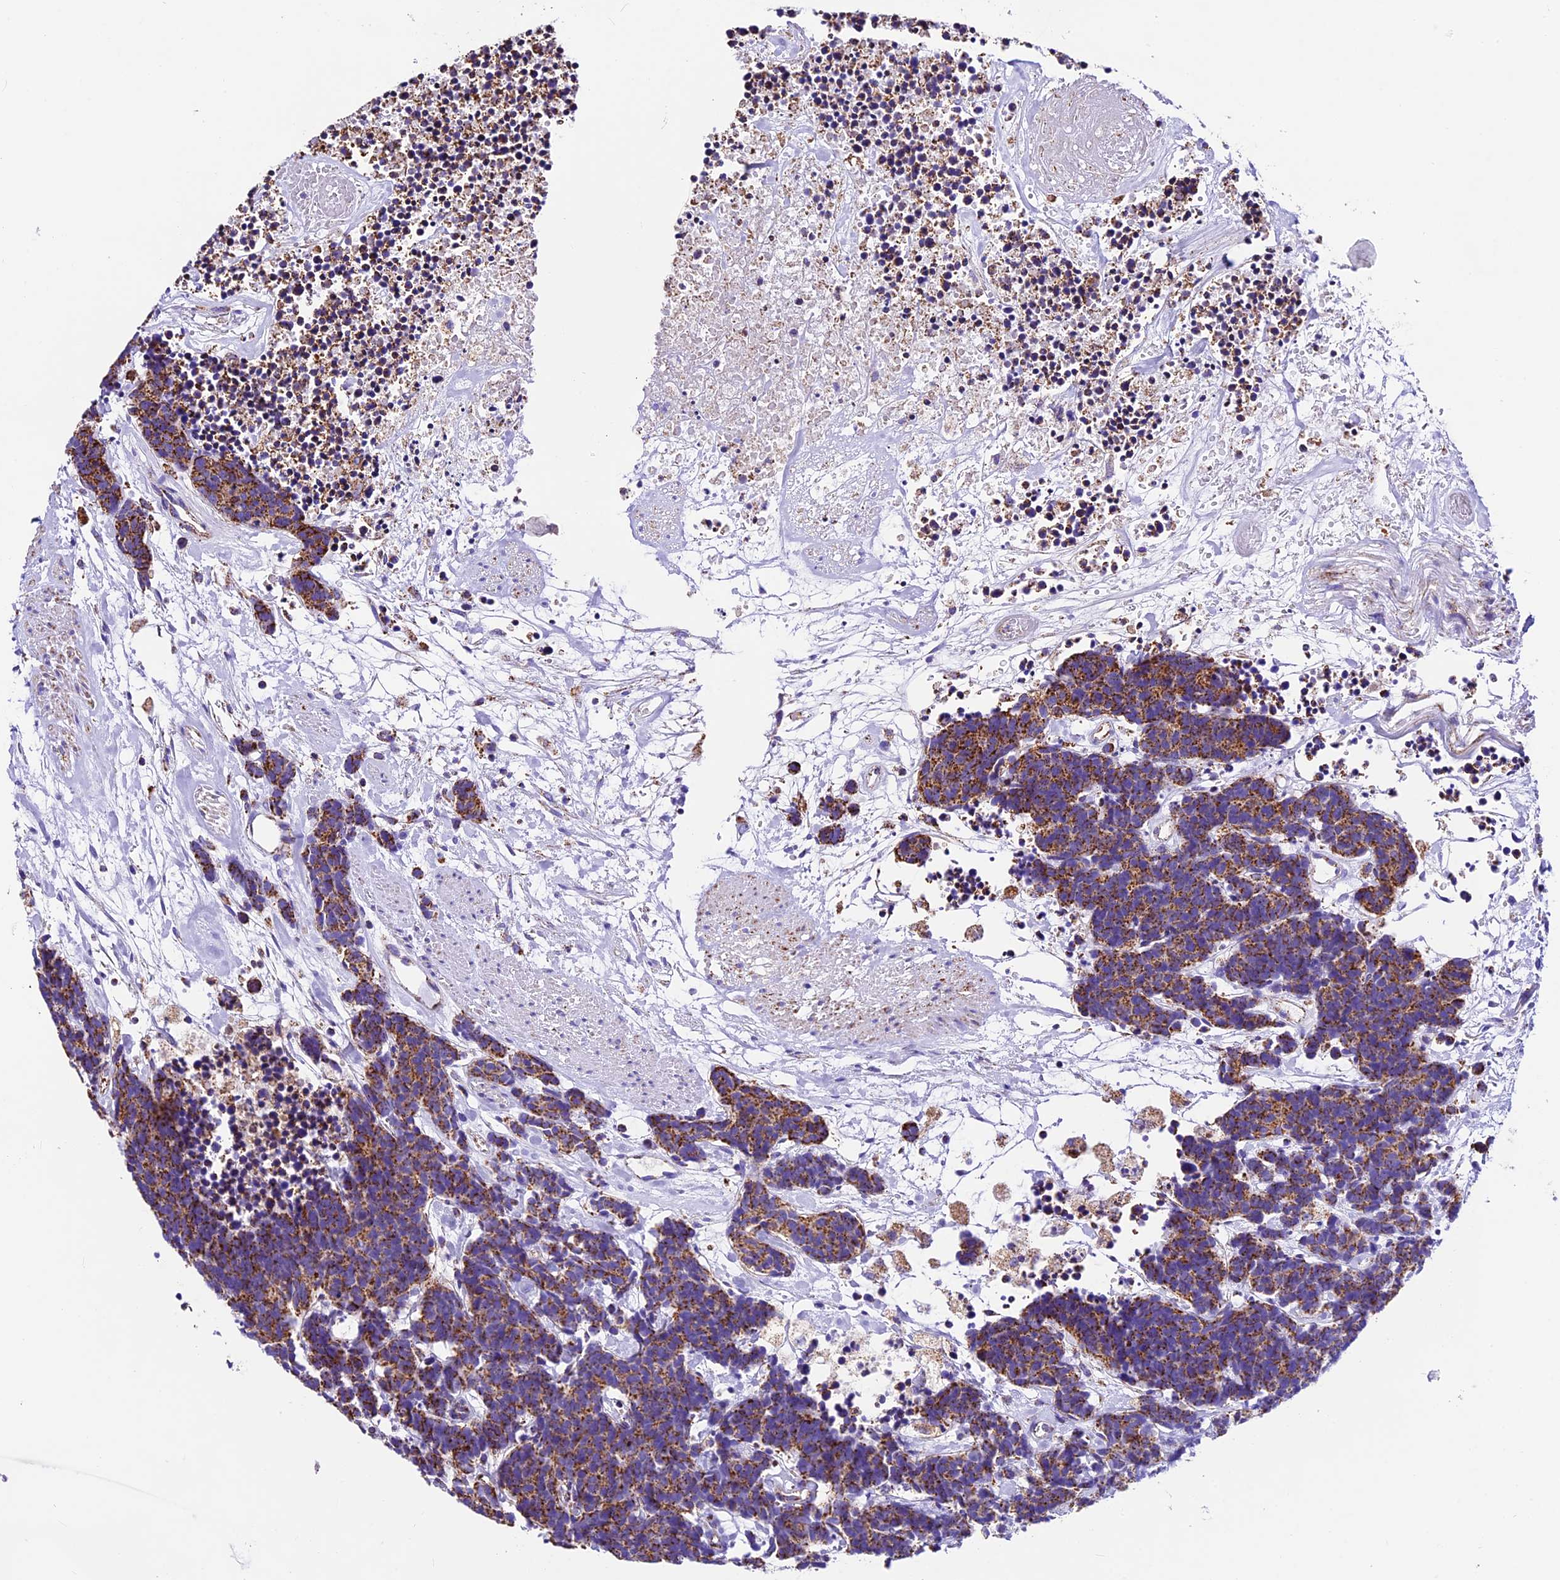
{"staining": {"intensity": "strong", "quantity": ">75%", "location": "cytoplasmic/membranous"}, "tissue": "carcinoid", "cell_type": "Tumor cells", "image_type": "cancer", "snomed": [{"axis": "morphology", "description": "Carcinoma, NOS"}, {"axis": "morphology", "description": "Carcinoid, malignant, NOS"}, {"axis": "topography", "description": "Urinary bladder"}], "caption": "Strong cytoplasmic/membranous staining is identified in approximately >75% of tumor cells in carcinoid (malignant).", "gene": "DCAF5", "patient": {"sex": "male", "age": 57}}